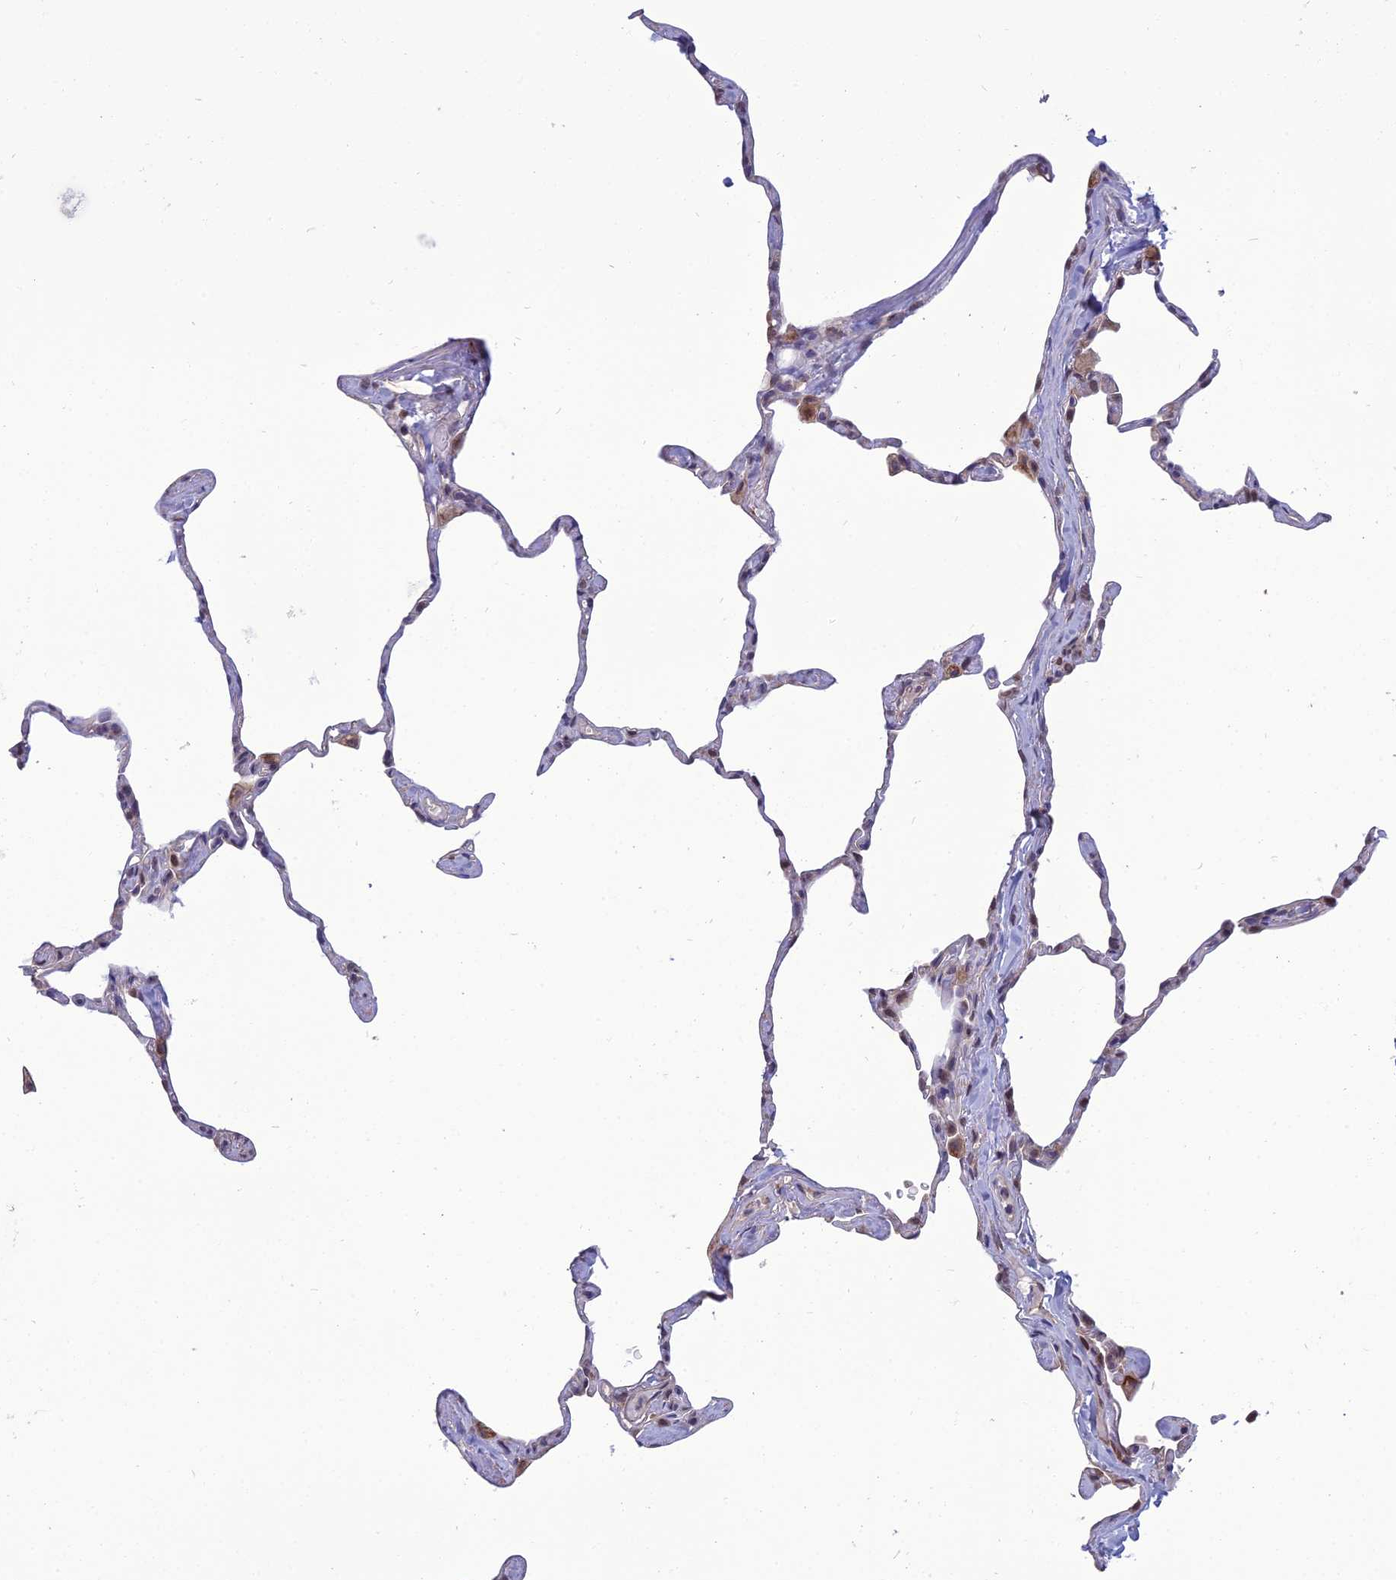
{"staining": {"intensity": "weak", "quantity": "<25%", "location": "cytoplasmic/membranous"}, "tissue": "lung", "cell_type": "Alveolar cells", "image_type": "normal", "snomed": [{"axis": "morphology", "description": "Normal tissue, NOS"}, {"axis": "topography", "description": "Lung"}], "caption": "Photomicrograph shows no protein positivity in alveolar cells of benign lung.", "gene": "NR4A3", "patient": {"sex": "male", "age": 65}}